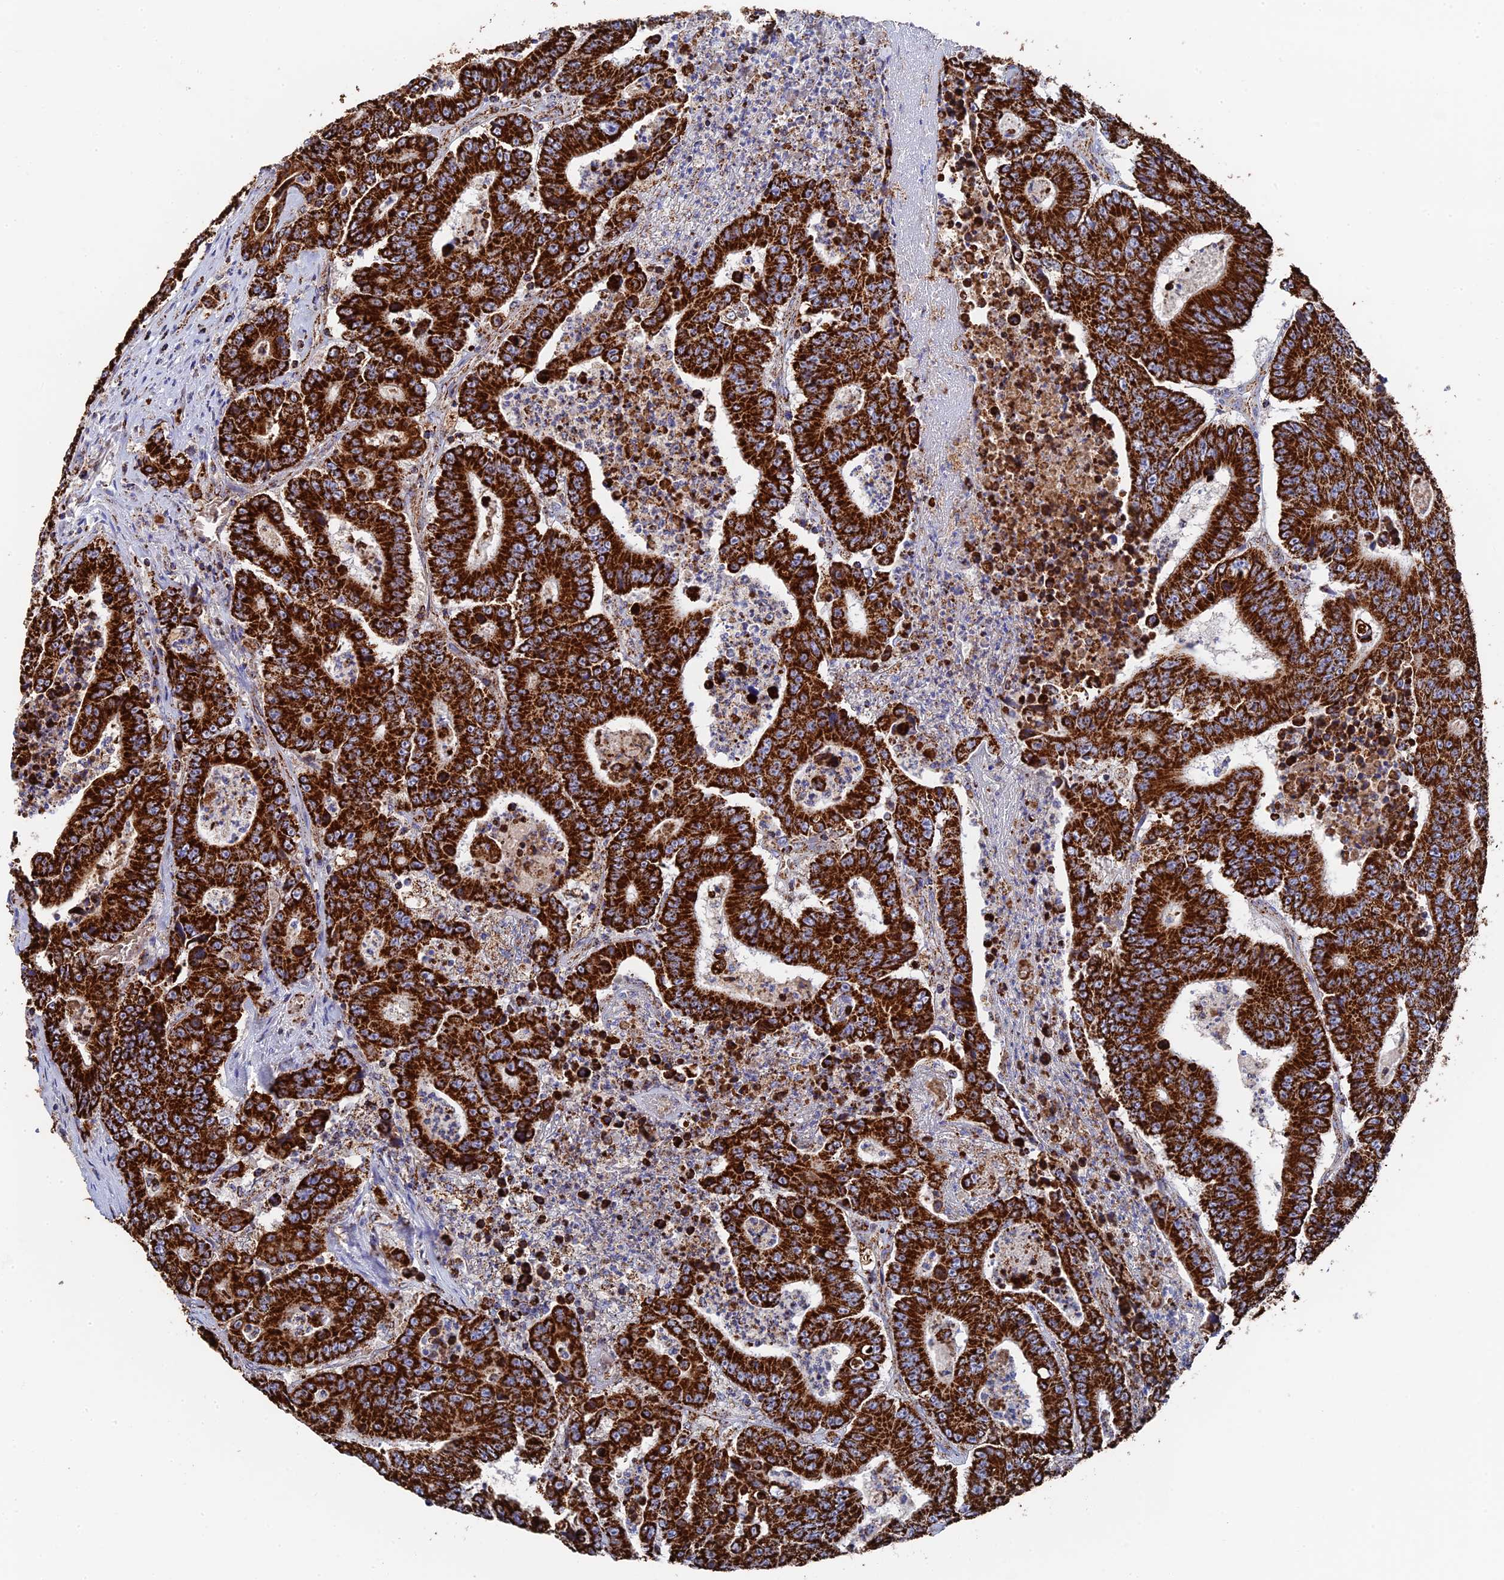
{"staining": {"intensity": "strong", "quantity": ">75%", "location": "cytoplasmic/membranous"}, "tissue": "colorectal cancer", "cell_type": "Tumor cells", "image_type": "cancer", "snomed": [{"axis": "morphology", "description": "Adenocarcinoma, NOS"}, {"axis": "topography", "description": "Colon"}], "caption": "A brown stain shows strong cytoplasmic/membranous expression of a protein in human colorectal cancer (adenocarcinoma) tumor cells.", "gene": "HAUS8", "patient": {"sex": "male", "age": 83}}